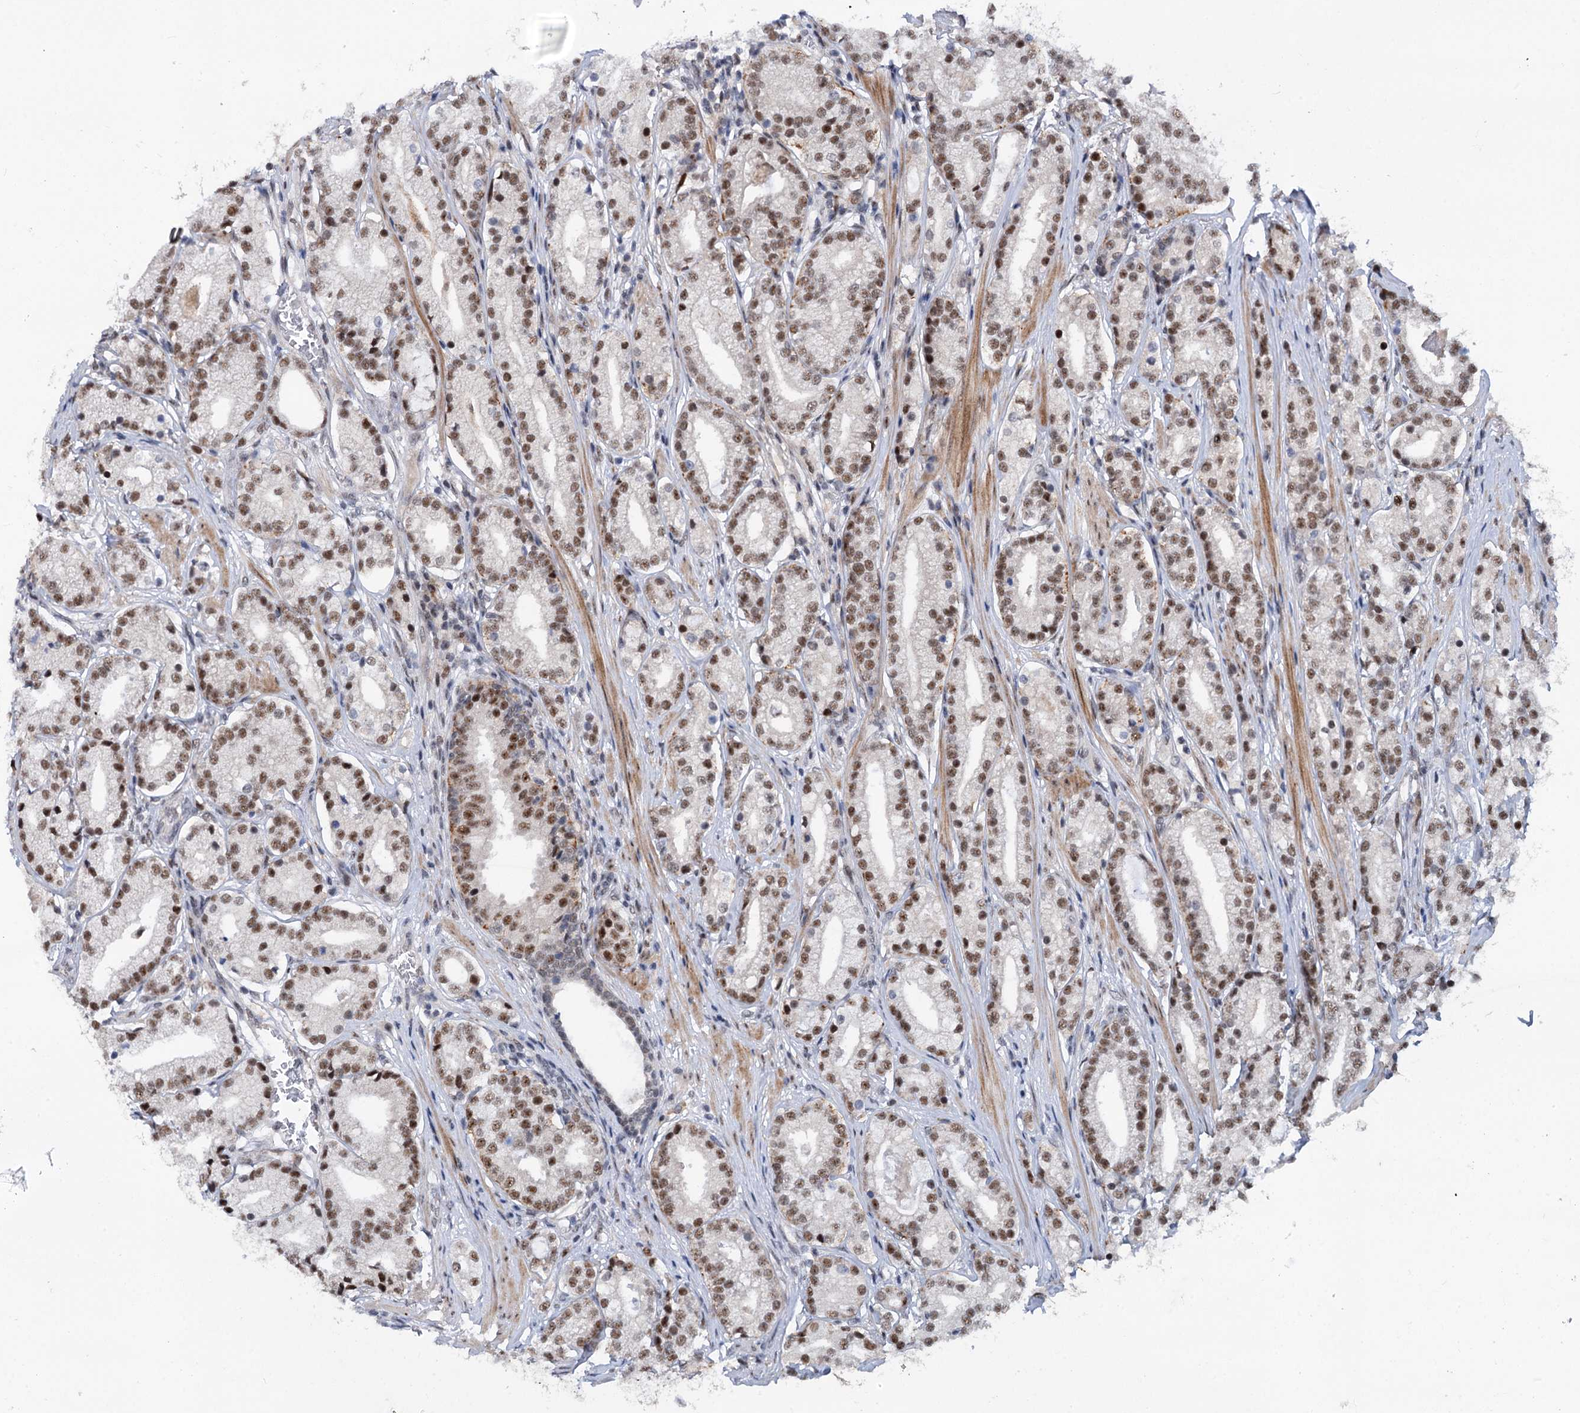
{"staining": {"intensity": "moderate", "quantity": ">75%", "location": "nuclear"}, "tissue": "prostate cancer", "cell_type": "Tumor cells", "image_type": "cancer", "snomed": [{"axis": "morphology", "description": "Adenocarcinoma, High grade"}, {"axis": "topography", "description": "Prostate"}], "caption": "Immunohistochemical staining of human prostate cancer (adenocarcinoma (high-grade)) demonstrates medium levels of moderate nuclear protein positivity in about >75% of tumor cells. Ihc stains the protein in brown and the nuclei are stained blue.", "gene": "PHF8", "patient": {"sex": "male", "age": 69}}